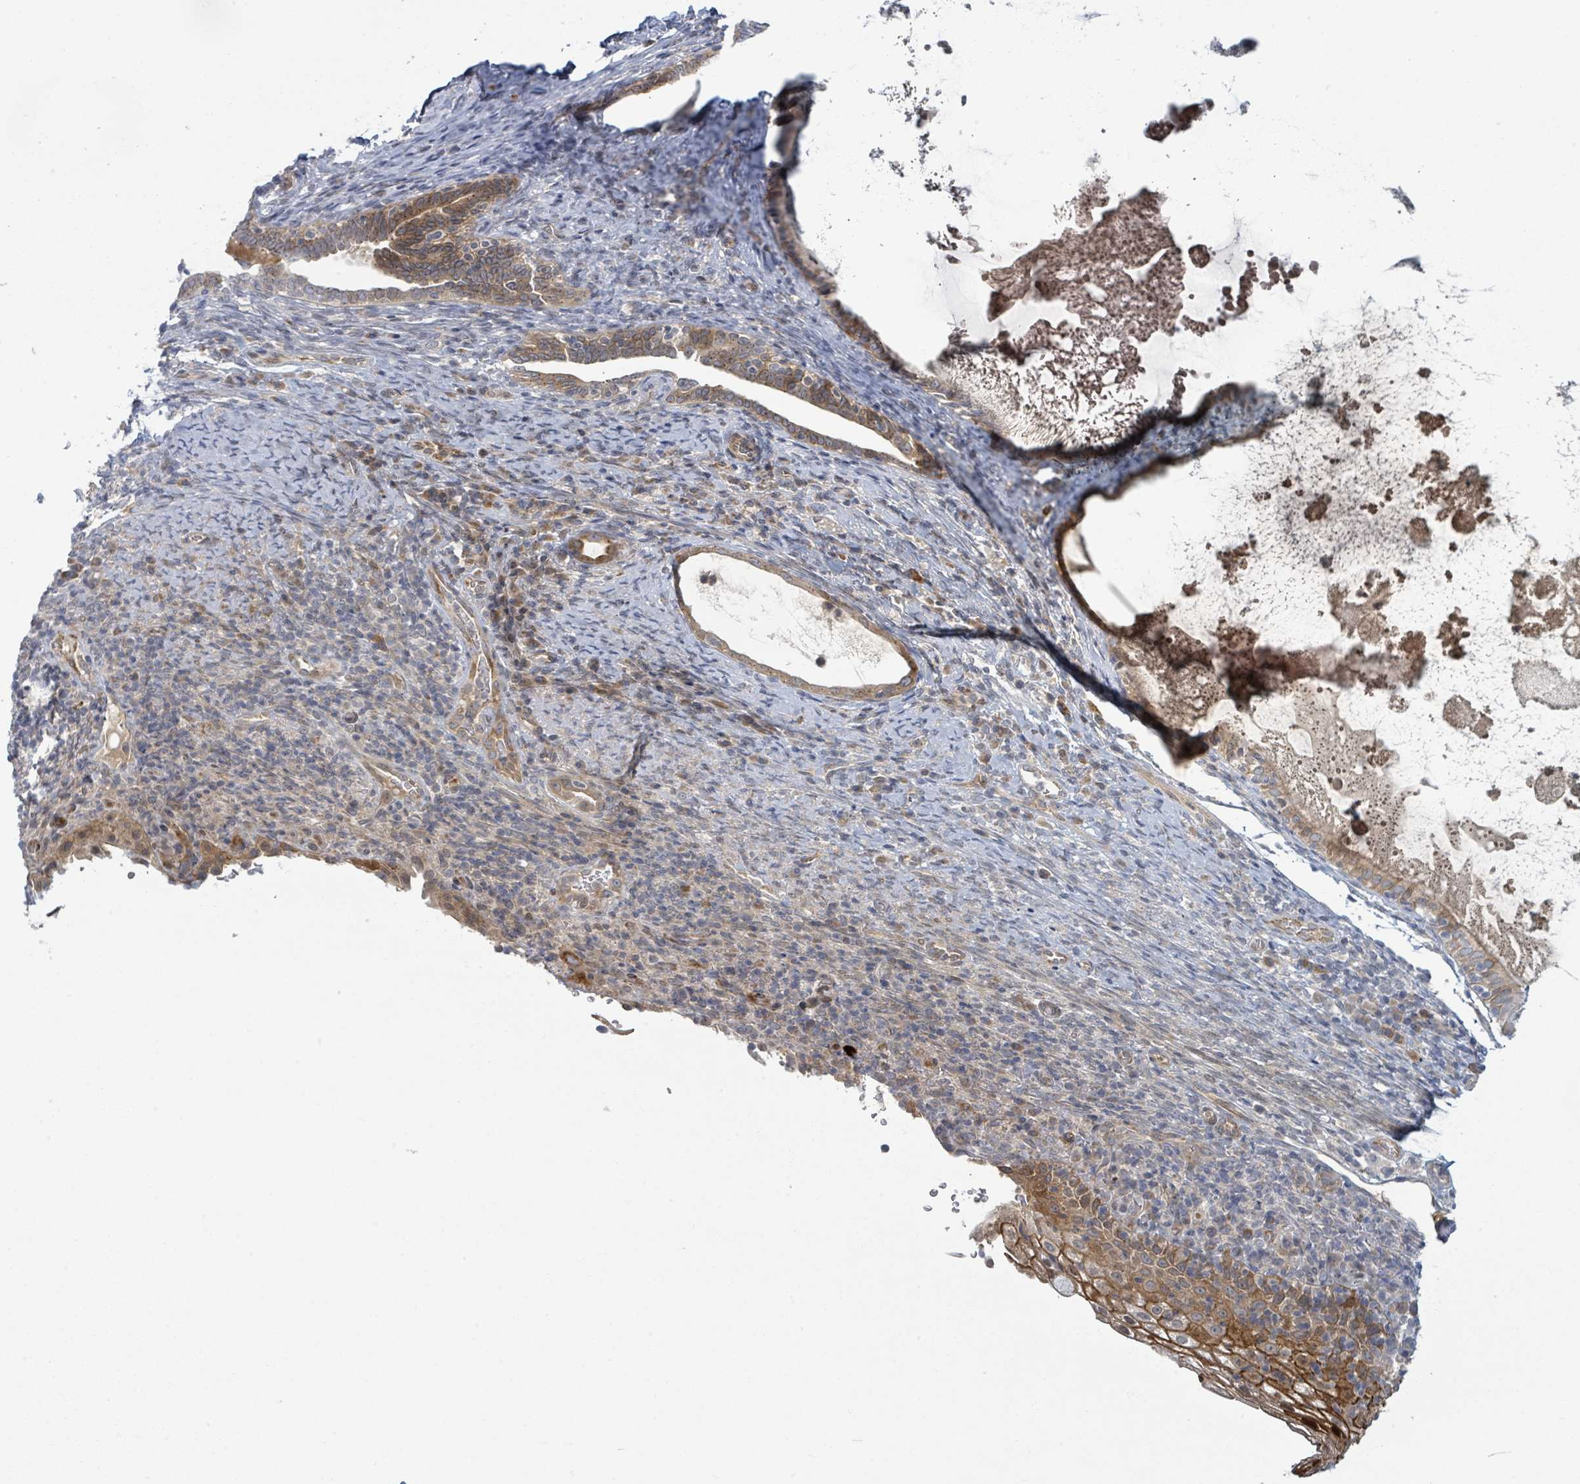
{"staining": {"intensity": "weak", "quantity": "<25%", "location": "cytoplasmic/membranous"}, "tissue": "cervical cancer", "cell_type": "Tumor cells", "image_type": "cancer", "snomed": [{"axis": "morphology", "description": "Squamous cell carcinoma, NOS"}, {"axis": "topography", "description": "Cervix"}], "caption": "Photomicrograph shows no protein positivity in tumor cells of squamous cell carcinoma (cervical) tissue. (Stains: DAB (3,3'-diaminobenzidine) immunohistochemistry (IHC) with hematoxylin counter stain, Microscopy: brightfield microscopy at high magnification).", "gene": "COL5A3", "patient": {"sex": "female", "age": 52}}